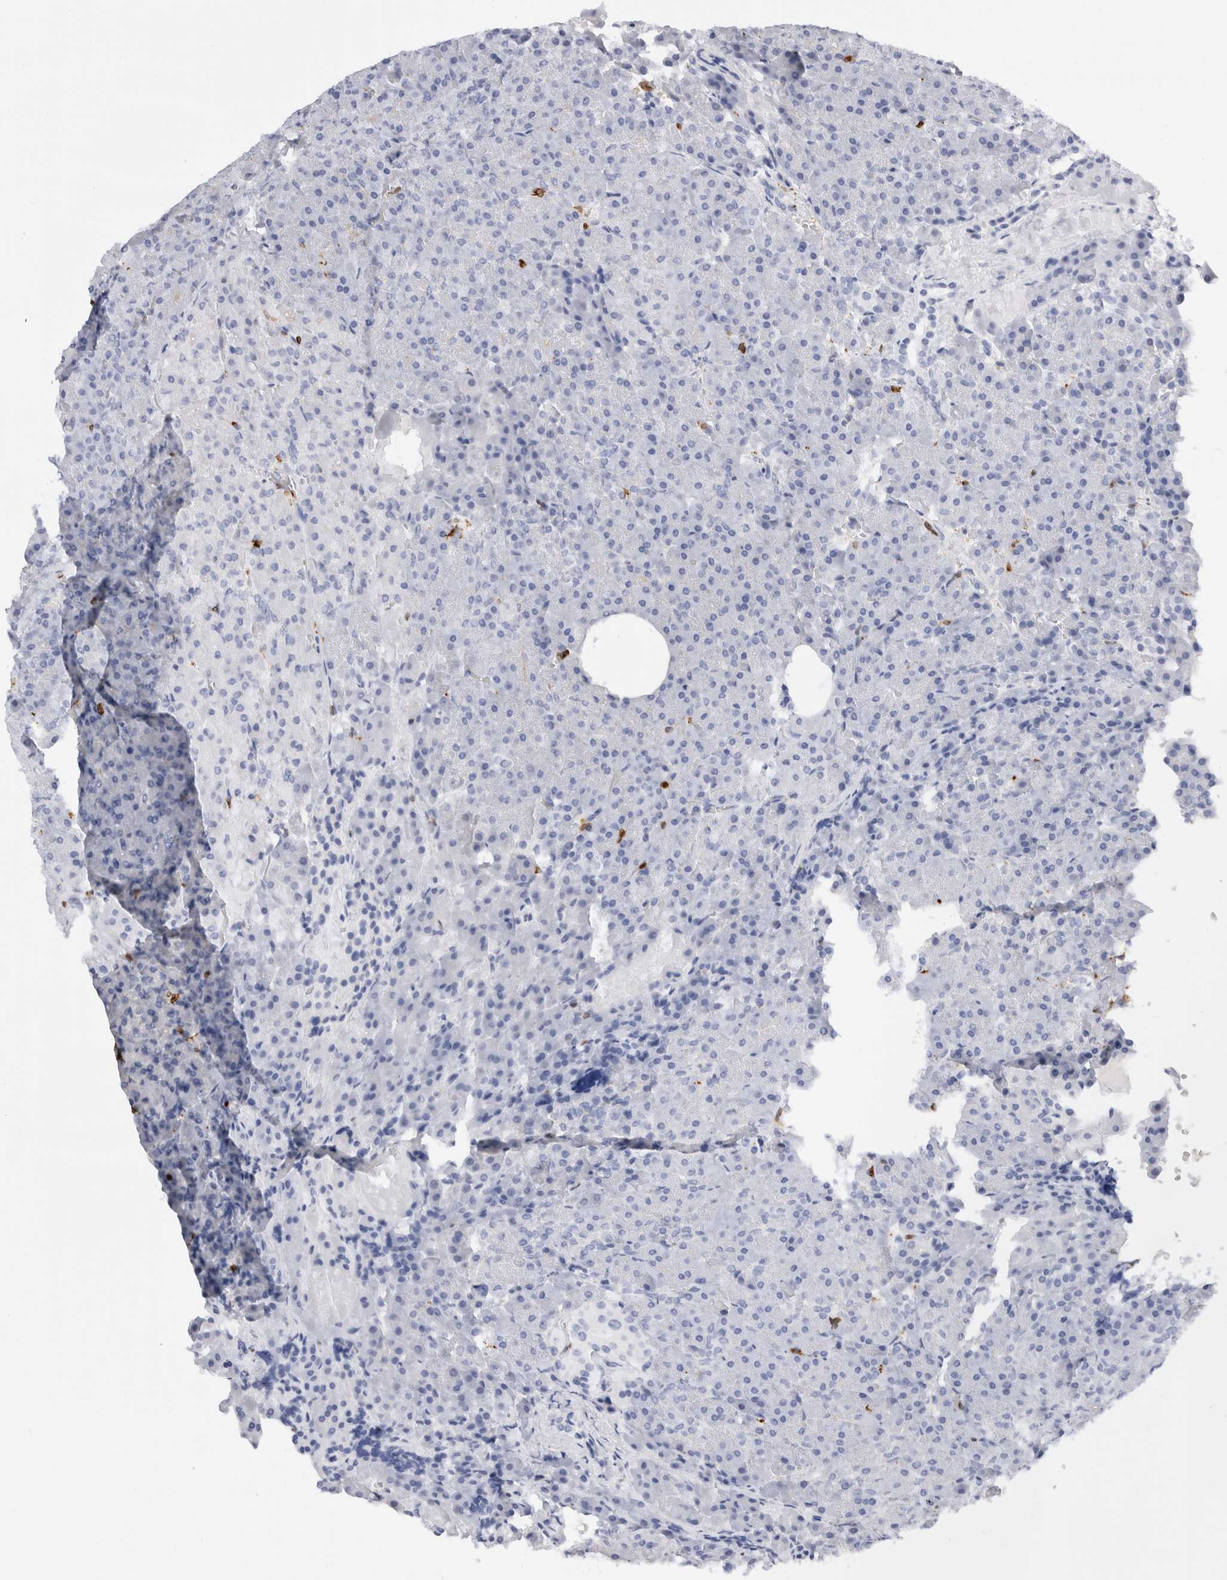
{"staining": {"intensity": "negative", "quantity": "none", "location": "none"}, "tissue": "pancreas", "cell_type": "Exocrine glandular cells", "image_type": "normal", "snomed": [{"axis": "morphology", "description": "Normal tissue, NOS"}, {"axis": "morphology", "description": "Carcinoid, malignant, NOS"}, {"axis": "topography", "description": "Pancreas"}], "caption": "IHC of benign pancreas reveals no expression in exocrine glandular cells.", "gene": "ALOX5AP", "patient": {"sex": "female", "age": 35}}